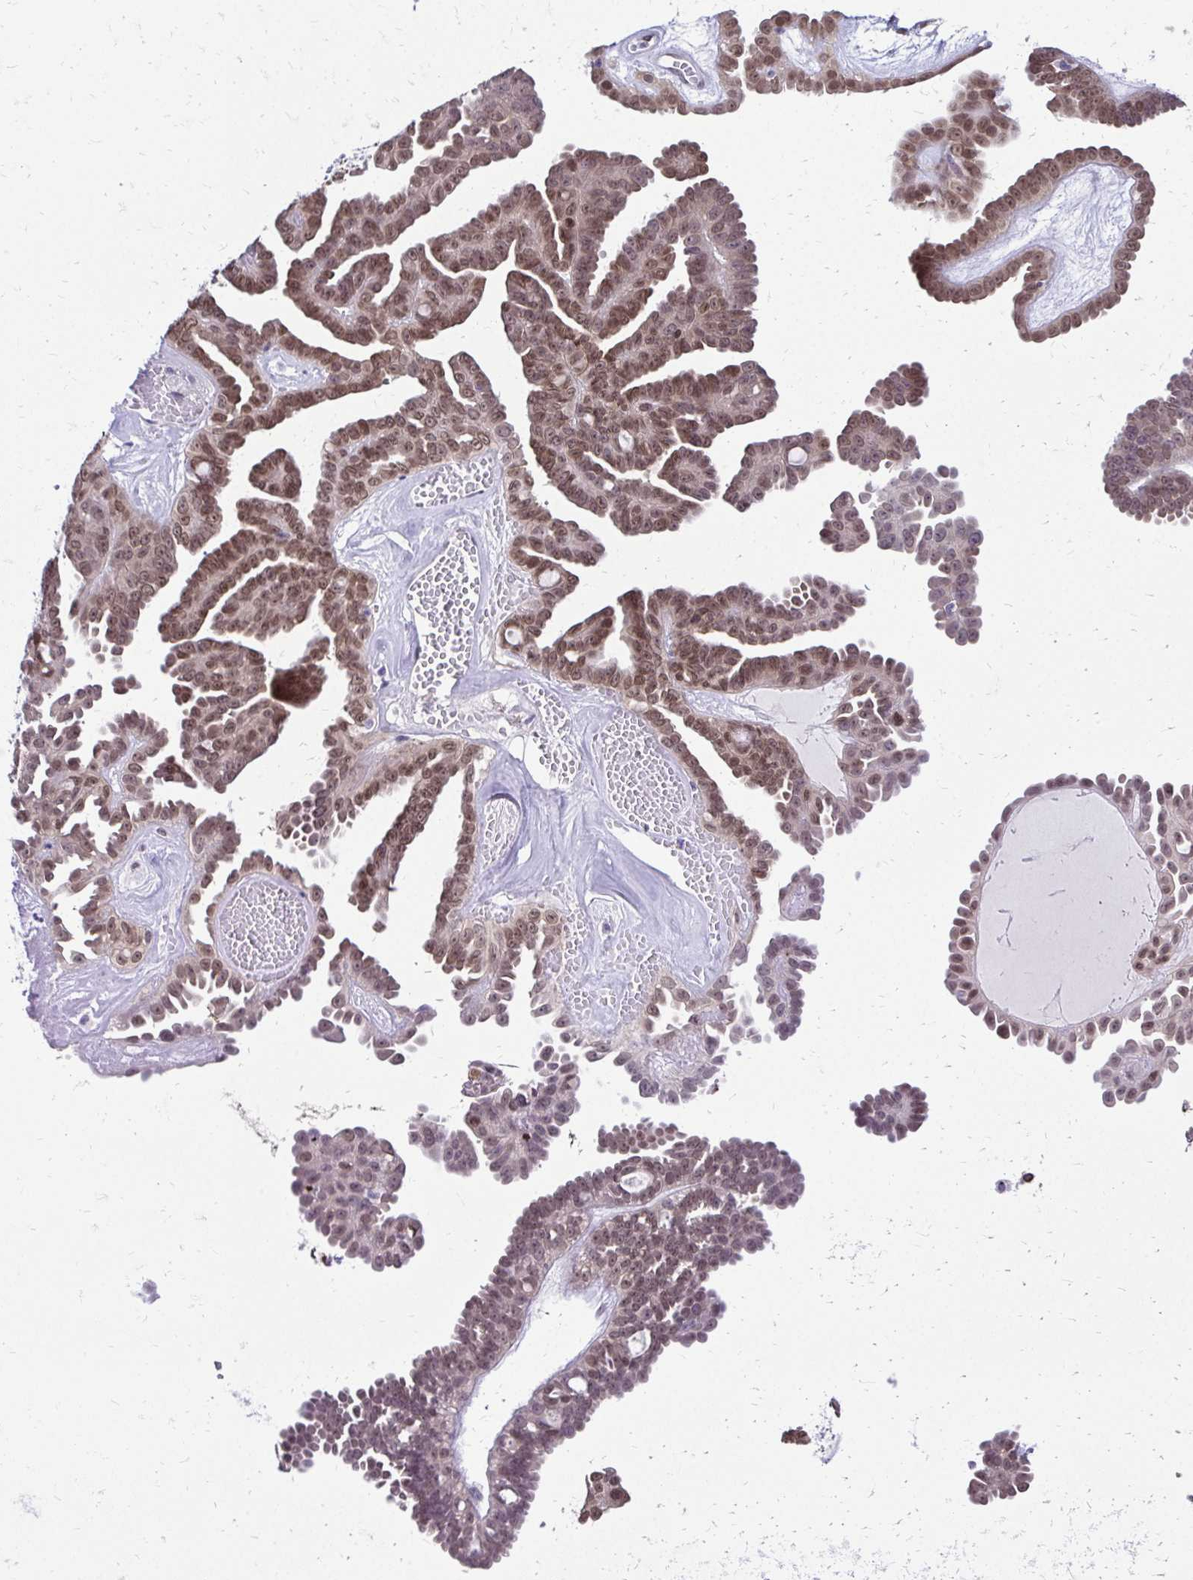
{"staining": {"intensity": "moderate", "quantity": ">75%", "location": "nuclear"}, "tissue": "ovarian cancer", "cell_type": "Tumor cells", "image_type": "cancer", "snomed": [{"axis": "morphology", "description": "Cystadenocarcinoma, serous, NOS"}, {"axis": "topography", "description": "Ovary"}], "caption": "High-power microscopy captured an immunohistochemistry (IHC) micrograph of ovarian serous cystadenocarcinoma, revealing moderate nuclear staining in about >75% of tumor cells.", "gene": "BANF1", "patient": {"sex": "female", "age": 71}}